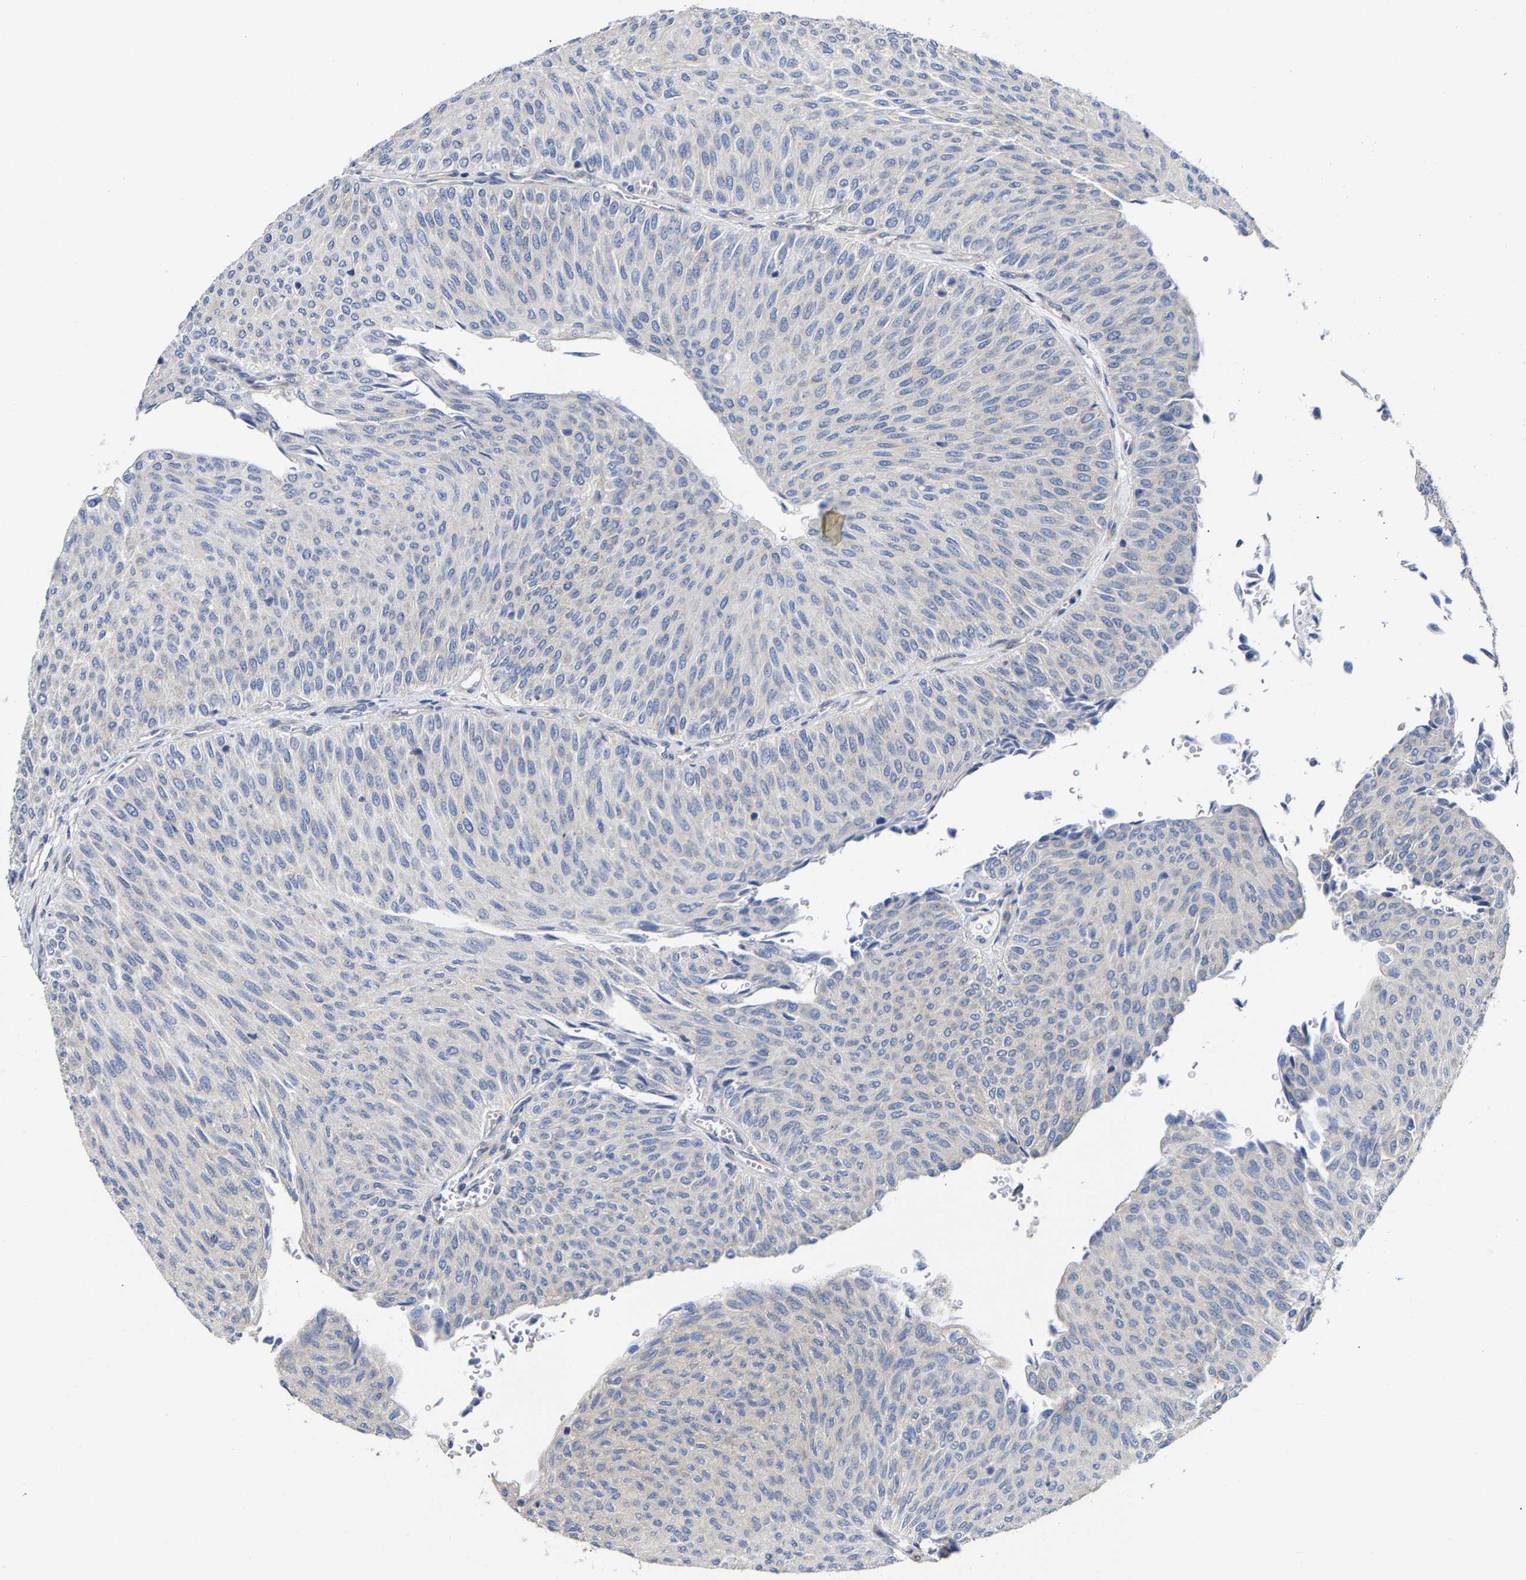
{"staining": {"intensity": "negative", "quantity": "none", "location": "none"}, "tissue": "urothelial cancer", "cell_type": "Tumor cells", "image_type": "cancer", "snomed": [{"axis": "morphology", "description": "Urothelial carcinoma, Low grade"}, {"axis": "topography", "description": "Urinary bladder"}], "caption": "Tumor cells are negative for brown protein staining in urothelial cancer.", "gene": "PPP1R15A", "patient": {"sex": "male", "age": 78}}